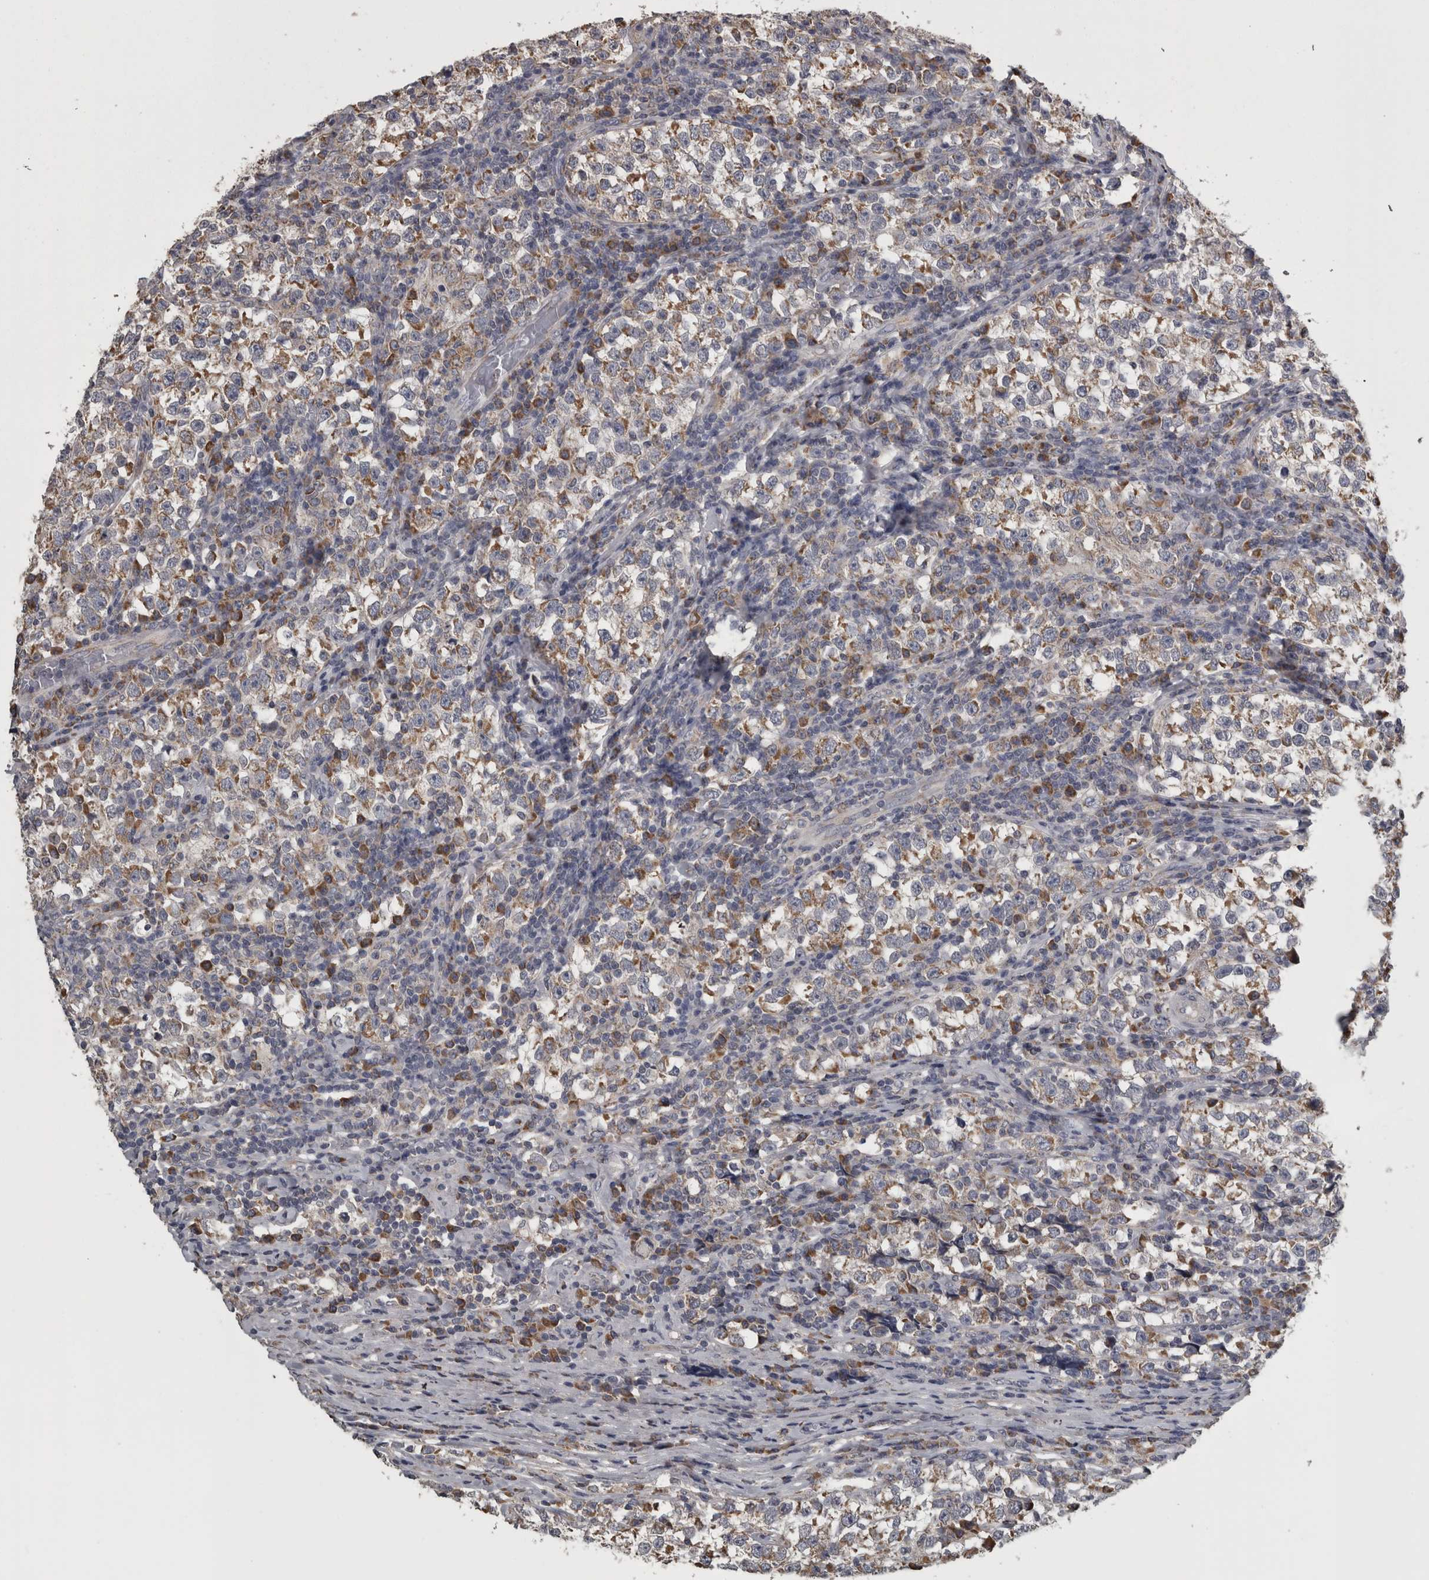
{"staining": {"intensity": "moderate", "quantity": ">75%", "location": "cytoplasmic/membranous"}, "tissue": "testis cancer", "cell_type": "Tumor cells", "image_type": "cancer", "snomed": [{"axis": "morphology", "description": "Normal tissue, NOS"}, {"axis": "morphology", "description": "Seminoma, NOS"}, {"axis": "topography", "description": "Testis"}], "caption": "Immunohistochemistry (IHC) photomicrograph of neoplastic tissue: human testis seminoma stained using IHC shows medium levels of moderate protein expression localized specifically in the cytoplasmic/membranous of tumor cells, appearing as a cytoplasmic/membranous brown color.", "gene": "FRK", "patient": {"sex": "male", "age": 43}}